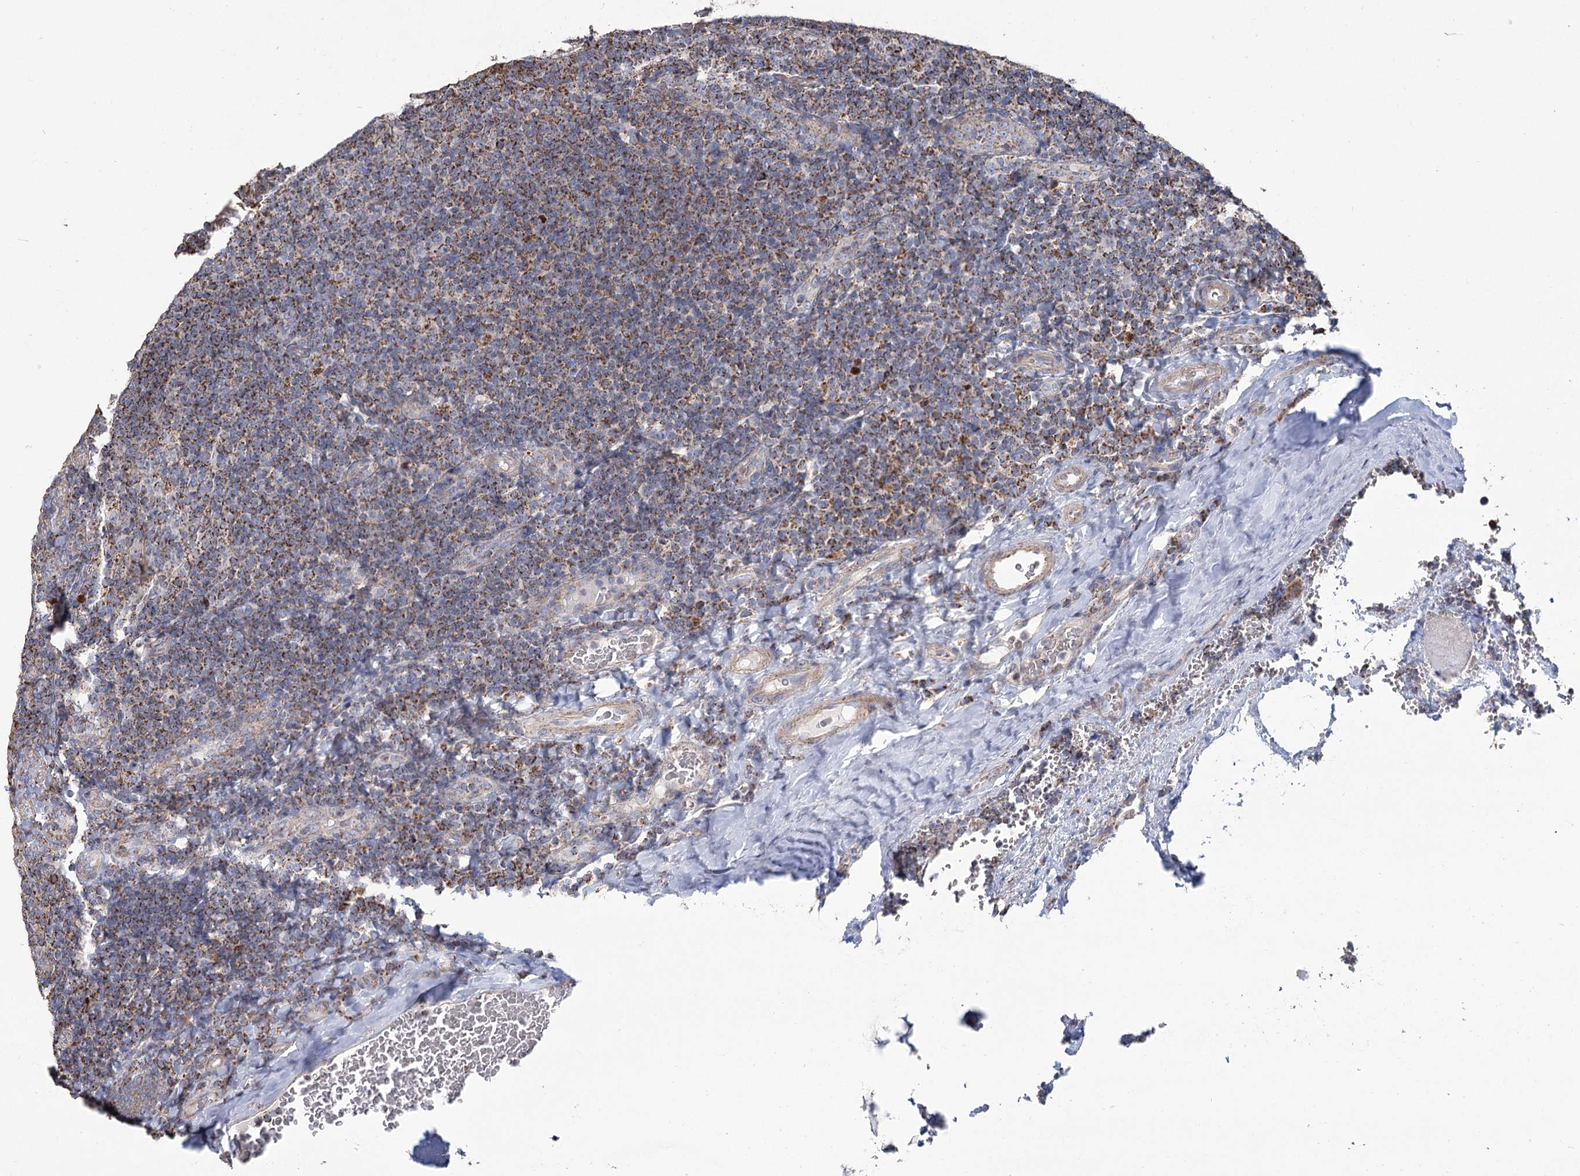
{"staining": {"intensity": "strong", "quantity": "<25%", "location": "cytoplasmic/membranous"}, "tissue": "tonsil", "cell_type": "Germinal center cells", "image_type": "normal", "snomed": [{"axis": "morphology", "description": "Normal tissue, NOS"}, {"axis": "topography", "description": "Tonsil"}], "caption": "Immunohistochemistry staining of unremarkable tonsil, which exhibits medium levels of strong cytoplasmic/membranous staining in approximately <25% of germinal center cells indicating strong cytoplasmic/membranous protein expression. The staining was performed using DAB (brown) for protein detection and nuclei were counterstained in hematoxylin (blue).", "gene": "RANBP3L", "patient": {"sex": "male", "age": 17}}